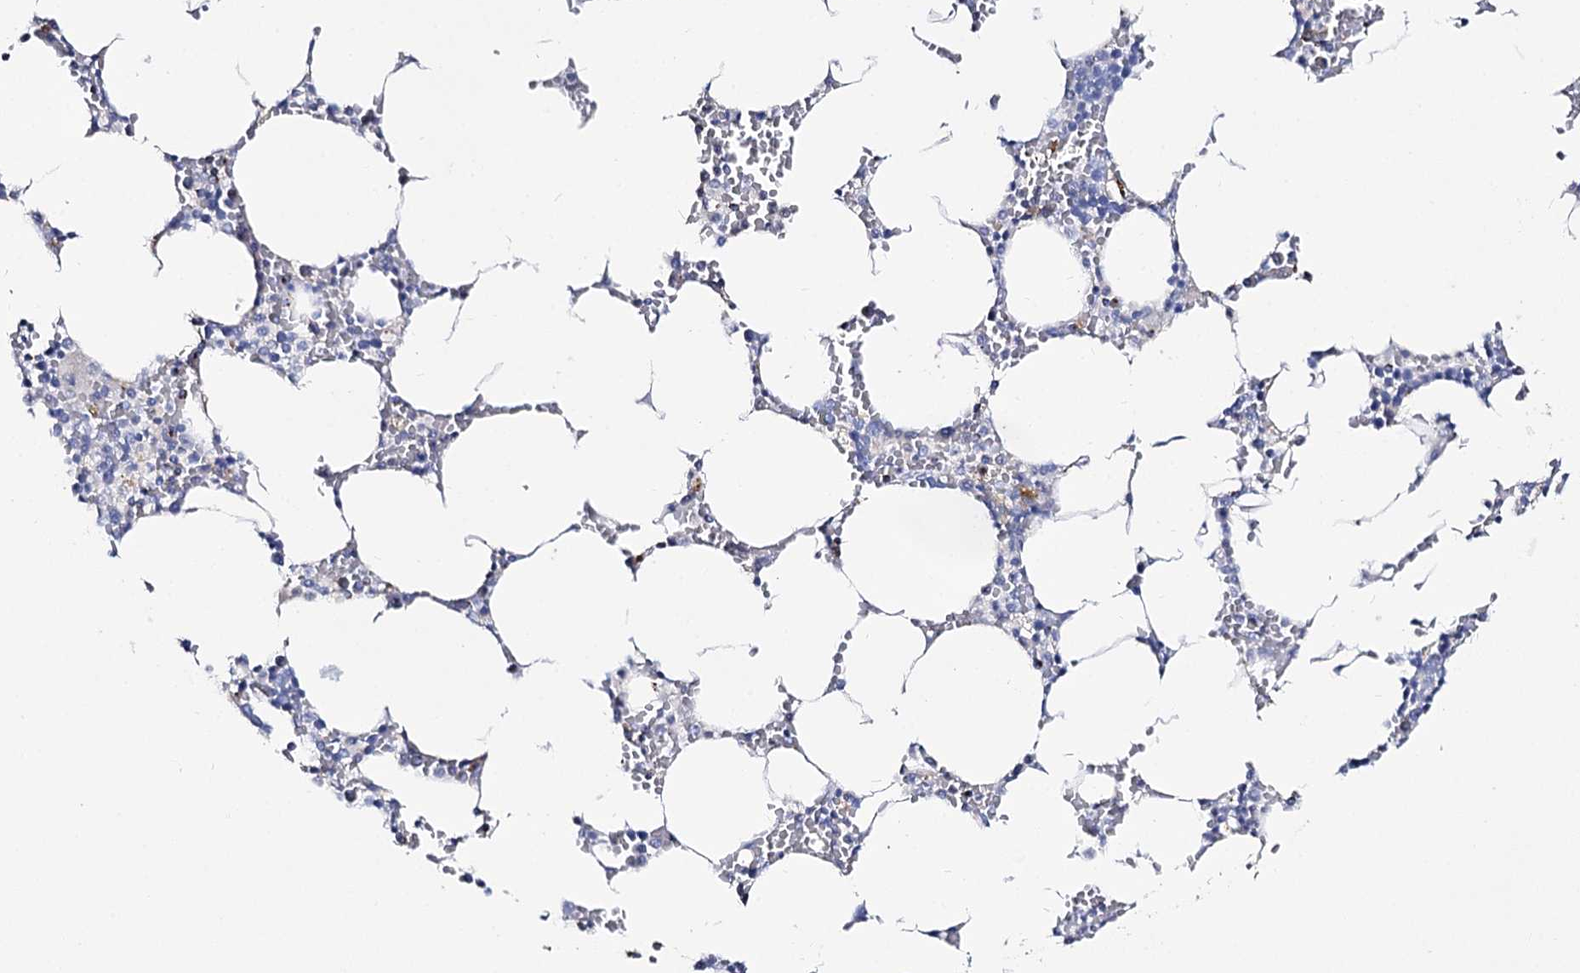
{"staining": {"intensity": "negative", "quantity": "none", "location": "none"}, "tissue": "bone marrow", "cell_type": "Hematopoietic cells", "image_type": "normal", "snomed": [{"axis": "morphology", "description": "Normal tissue, NOS"}, {"axis": "topography", "description": "Bone marrow"}], "caption": "IHC histopathology image of benign bone marrow stained for a protein (brown), which shows no expression in hematopoietic cells. Nuclei are stained in blue.", "gene": "SLC3A1", "patient": {"sex": "male", "age": 70}}